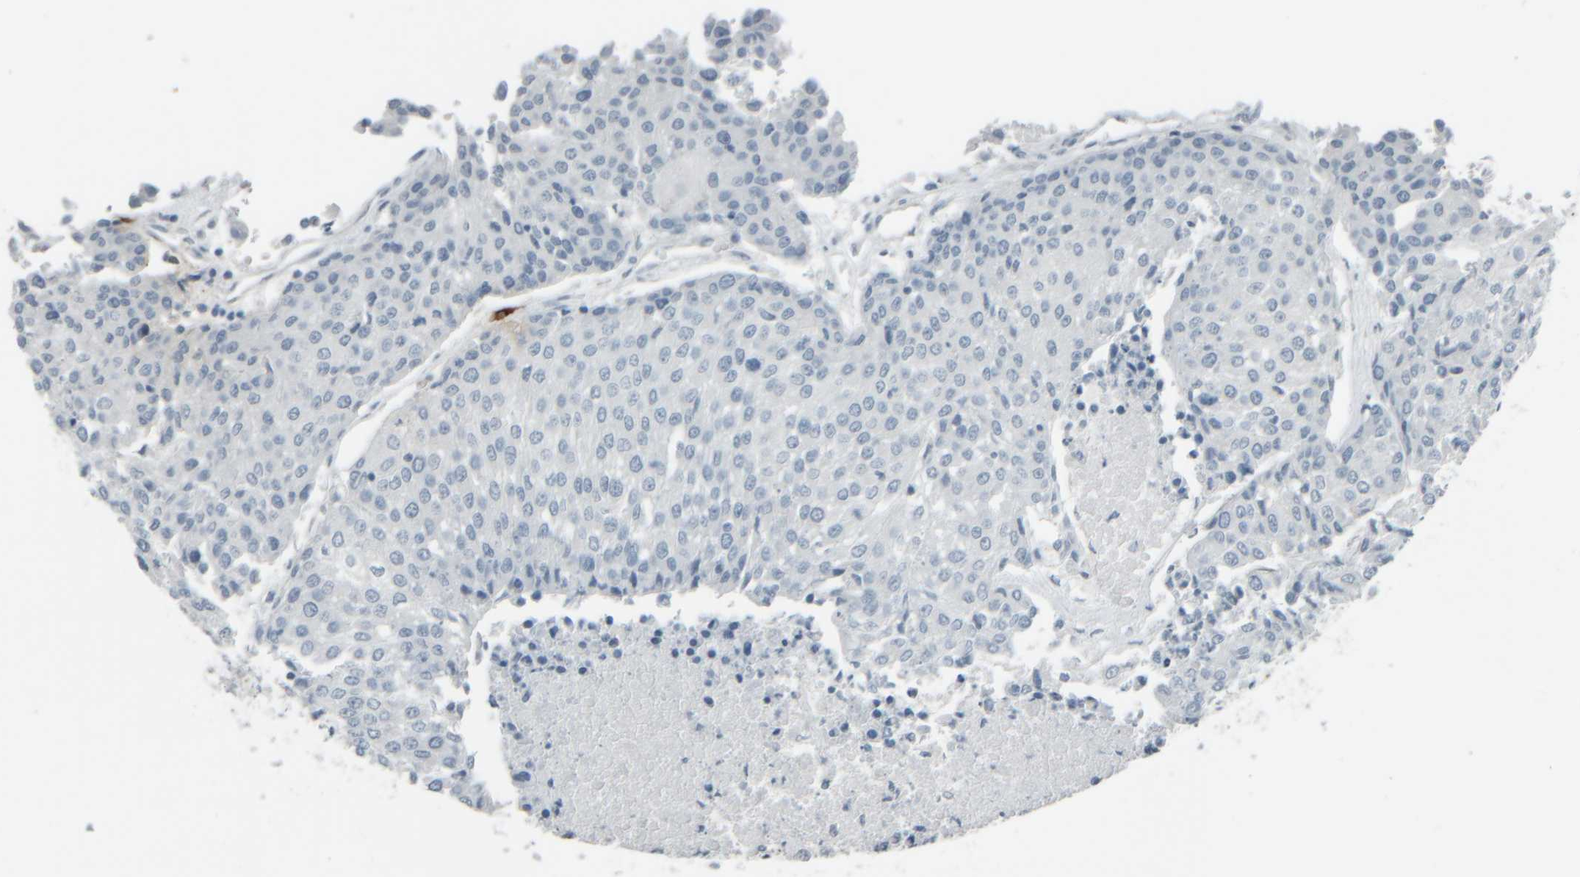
{"staining": {"intensity": "negative", "quantity": "none", "location": "none"}, "tissue": "urothelial cancer", "cell_type": "Tumor cells", "image_type": "cancer", "snomed": [{"axis": "morphology", "description": "Urothelial carcinoma, High grade"}, {"axis": "topography", "description": "Urinary bladder"}], "caption": "This is an immunohistochemistry image of human urothelial carcinoma (high-grade). There is no staining in tumor cells.", "gene": "TPSAB1", "patient": {"sex": "female", "age": 85}}